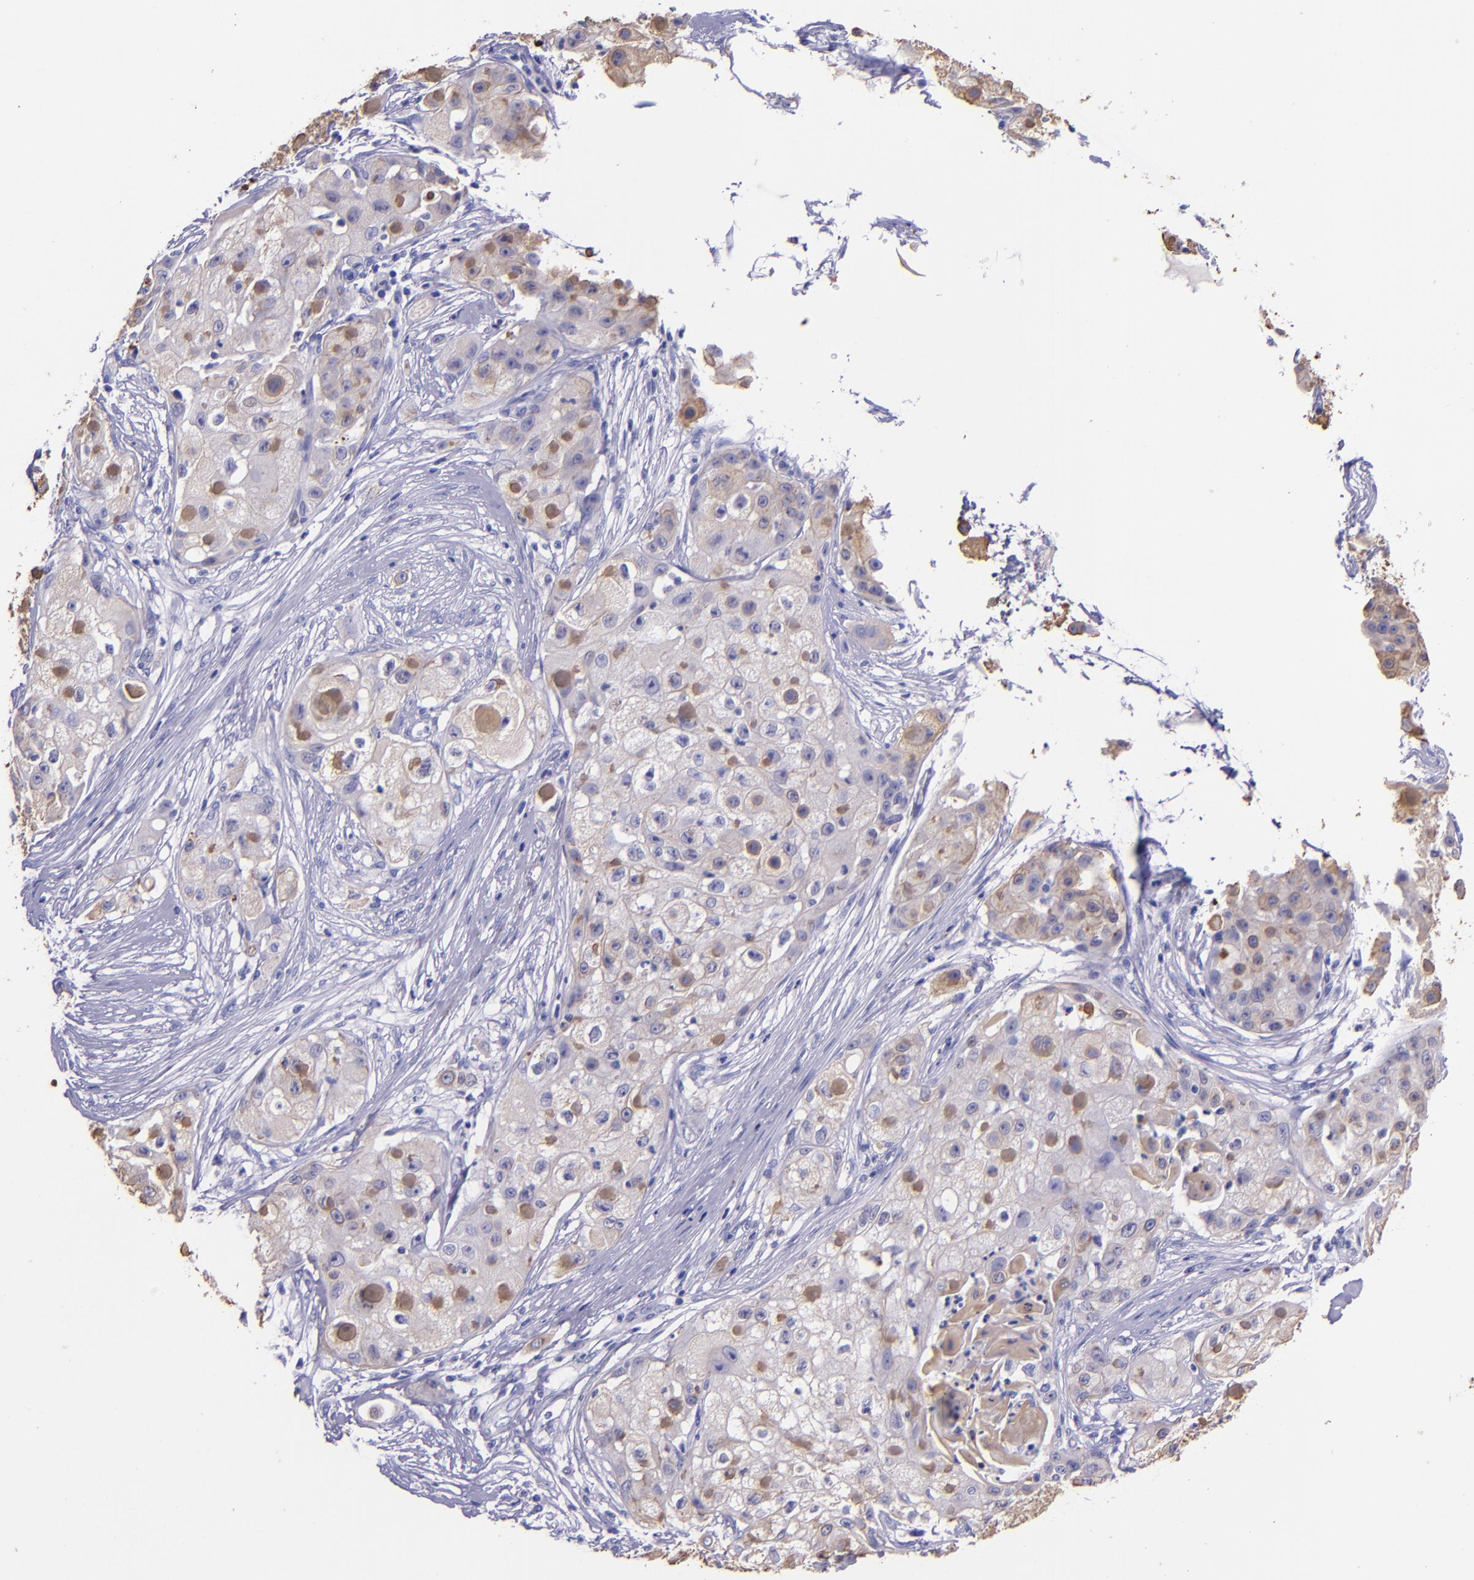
{"staining": {"intensity": "moderate", "quantity": "<25%", "location": "cytoplasmic/membranous"}, "tissue": "skin cancer", "cell_type": "Tumor cells", "image_type": "cancer", "snomed": [{"axis": "morphology", "description": "Squamous cell carcinoma, NOS"}, {"axis": "topography", "description": "Skin"}], "caption": "IHC (DAB) staining of human squamous cell carcinoma (skin) demonstrates moderate cytoplasmic/membranous protein positivity in about <25% of tumor cells. The protein is stained brown, and the nuclei are stained in blue (DAB IHC with brightfield microscopy, high magnification).", "gene": "KRT4", "patient": {"sex": "female", "age": 57}}